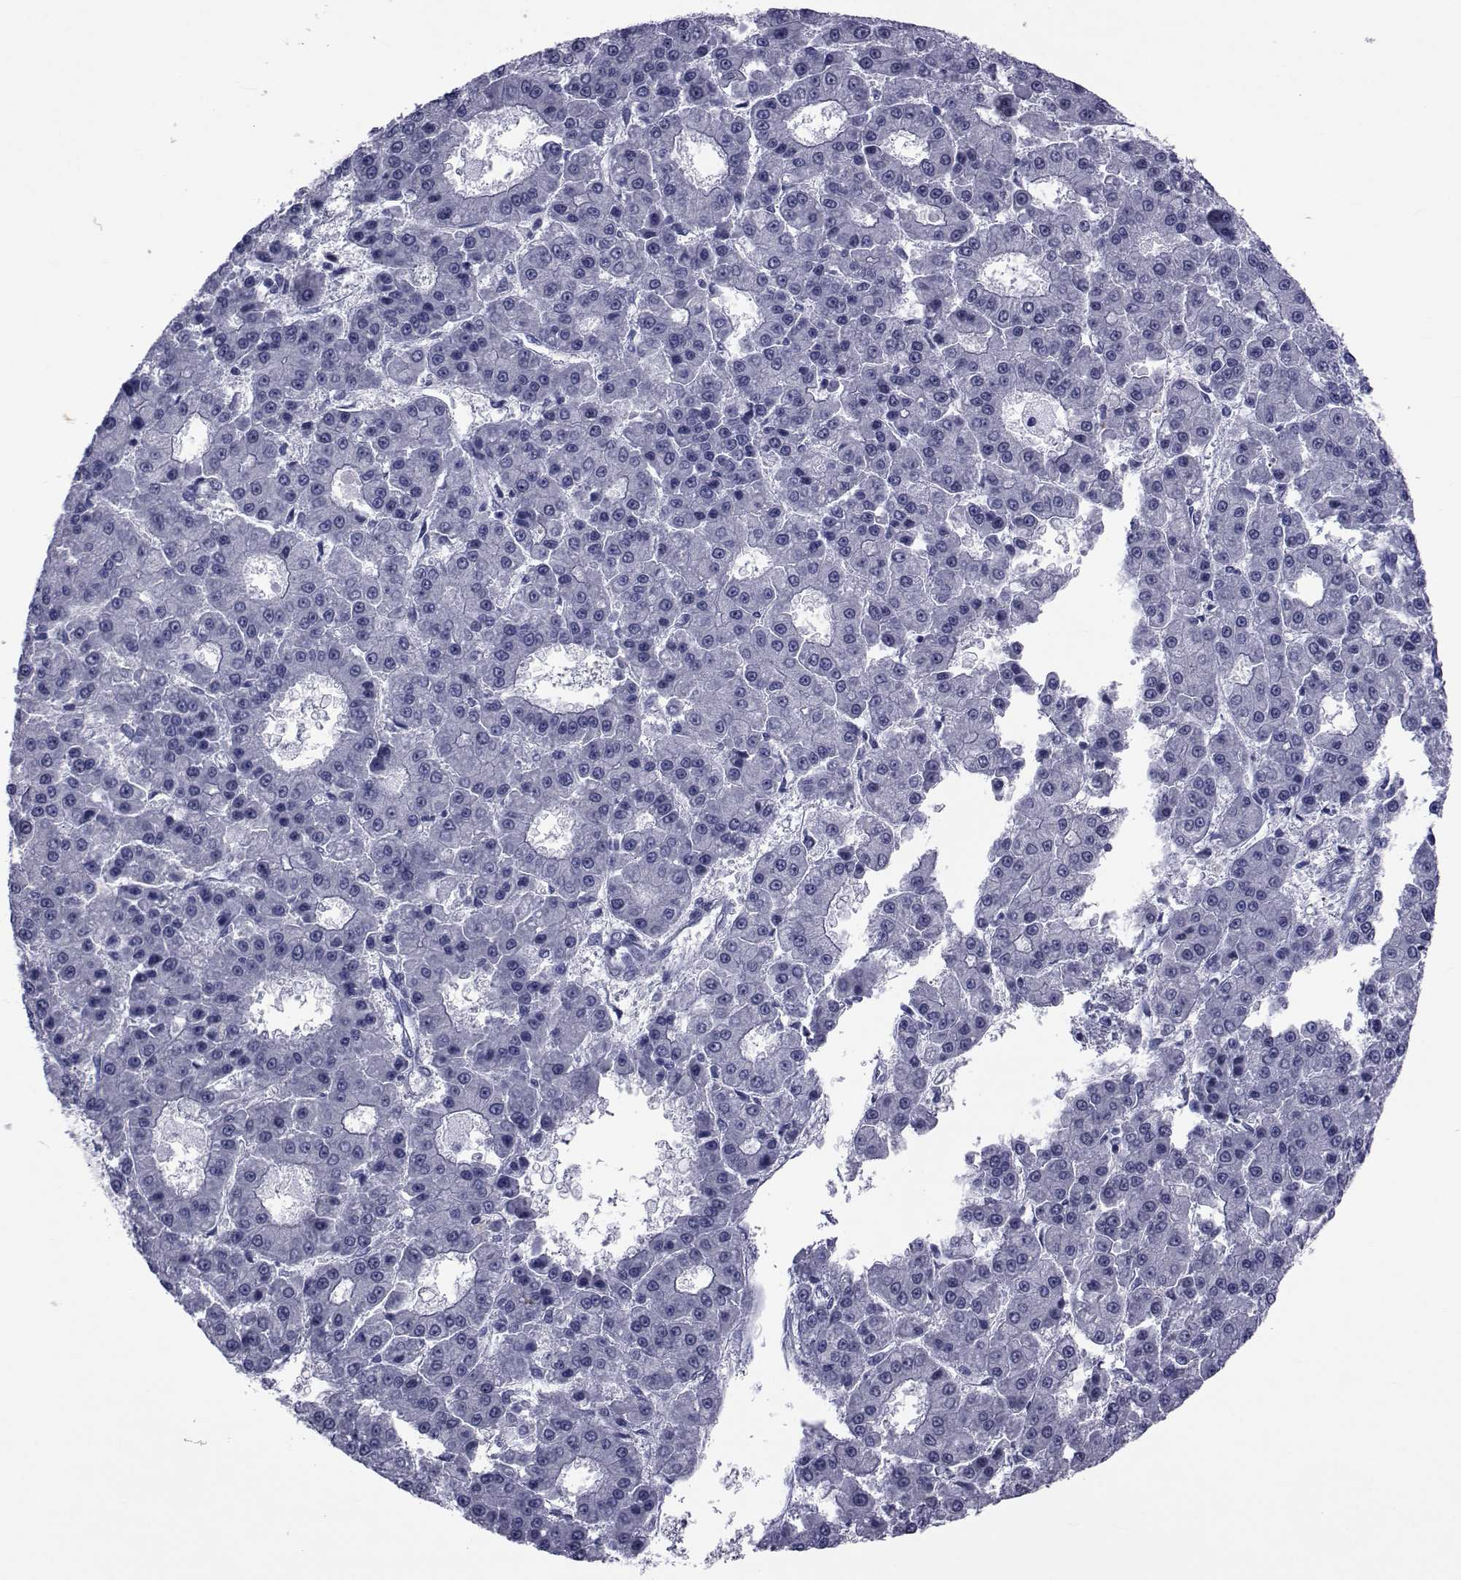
{"staining": {"intensity": "negative", "quantity": "none", "location": "none"}, "tissue": "liver cancer", "cell_type": "Tumor cells", "image_type": "cancer", "snomed": [{"axis": "morphology", "description": "Carcinoma, Hepatocellular, NOS"}, {"axis": "topography", "description": "Liver"}], "caption": "This is an IHC micrograph of human liver cancer. There is no positivity in tumor cells.", "gene": "GKAP1", "patient": {"sex": "male", "age": 70}}